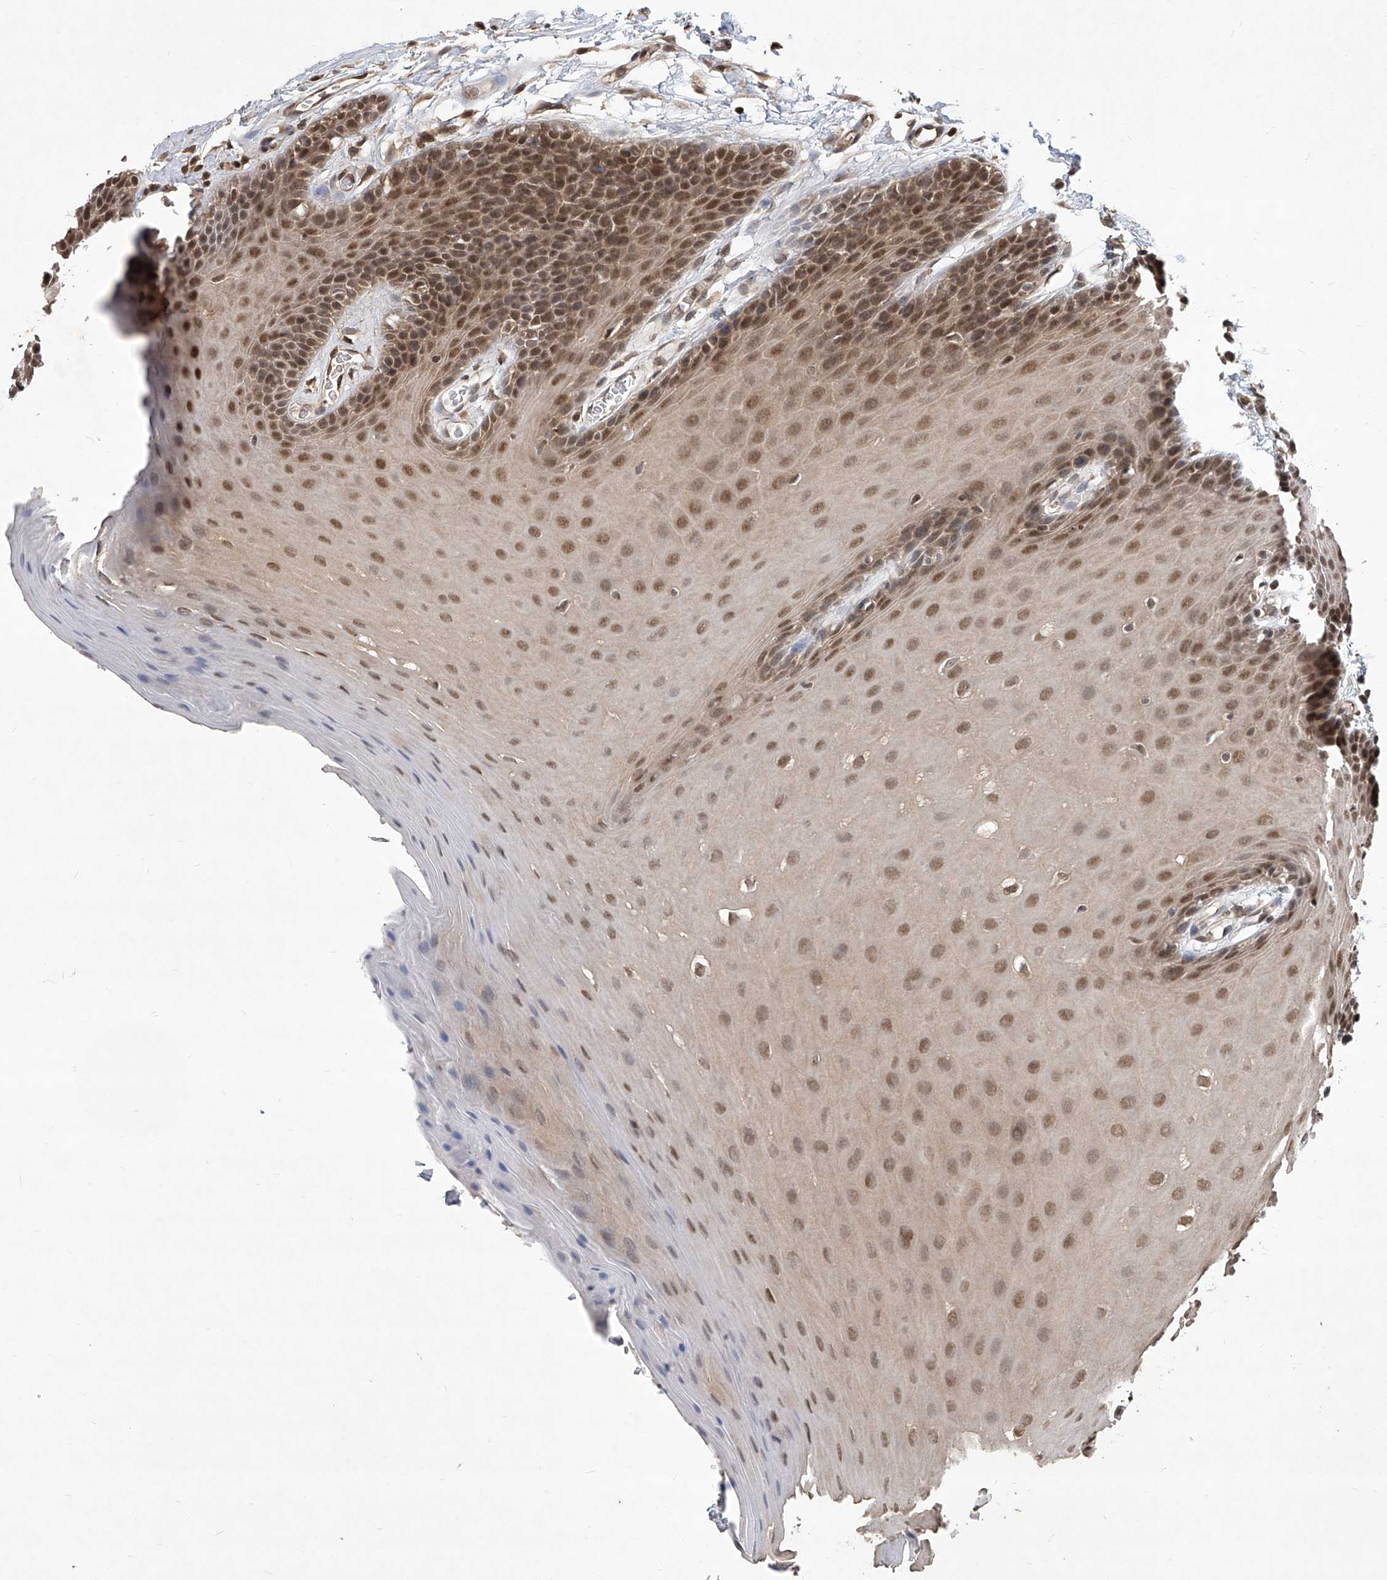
{"staining": {"intensity": "moderate", "quantity": ">75%", "location": "cytoplasmic/membranous,nuclear"}, "tissue": "oral mucosa", "cell_type": "Squamous epithelial cells", "image_type": "normal", "snomed": [{"axis": "morphology", "description": "Normal tissue, NOS"}, {"axis": "morphology", "description": "Squamous cell carcinoma, NOS"}, {"axis": "topography", "description": "Skeletal muscle"}, {"axis": "topography", "description": "Oral tissue"}, {"axis": "topography", "description": "Salivary gland"}, {"axis": "topography", "description": "Head-Neck"}], "caption": "Moderate cytoplasmic/membranous,nuclear protein positivity is appreciated in approximately >75% of squamous epithelial cells in oral mucosa.", "gene": "PSMB1", "patient": {"sex": "male", "age": 54}}